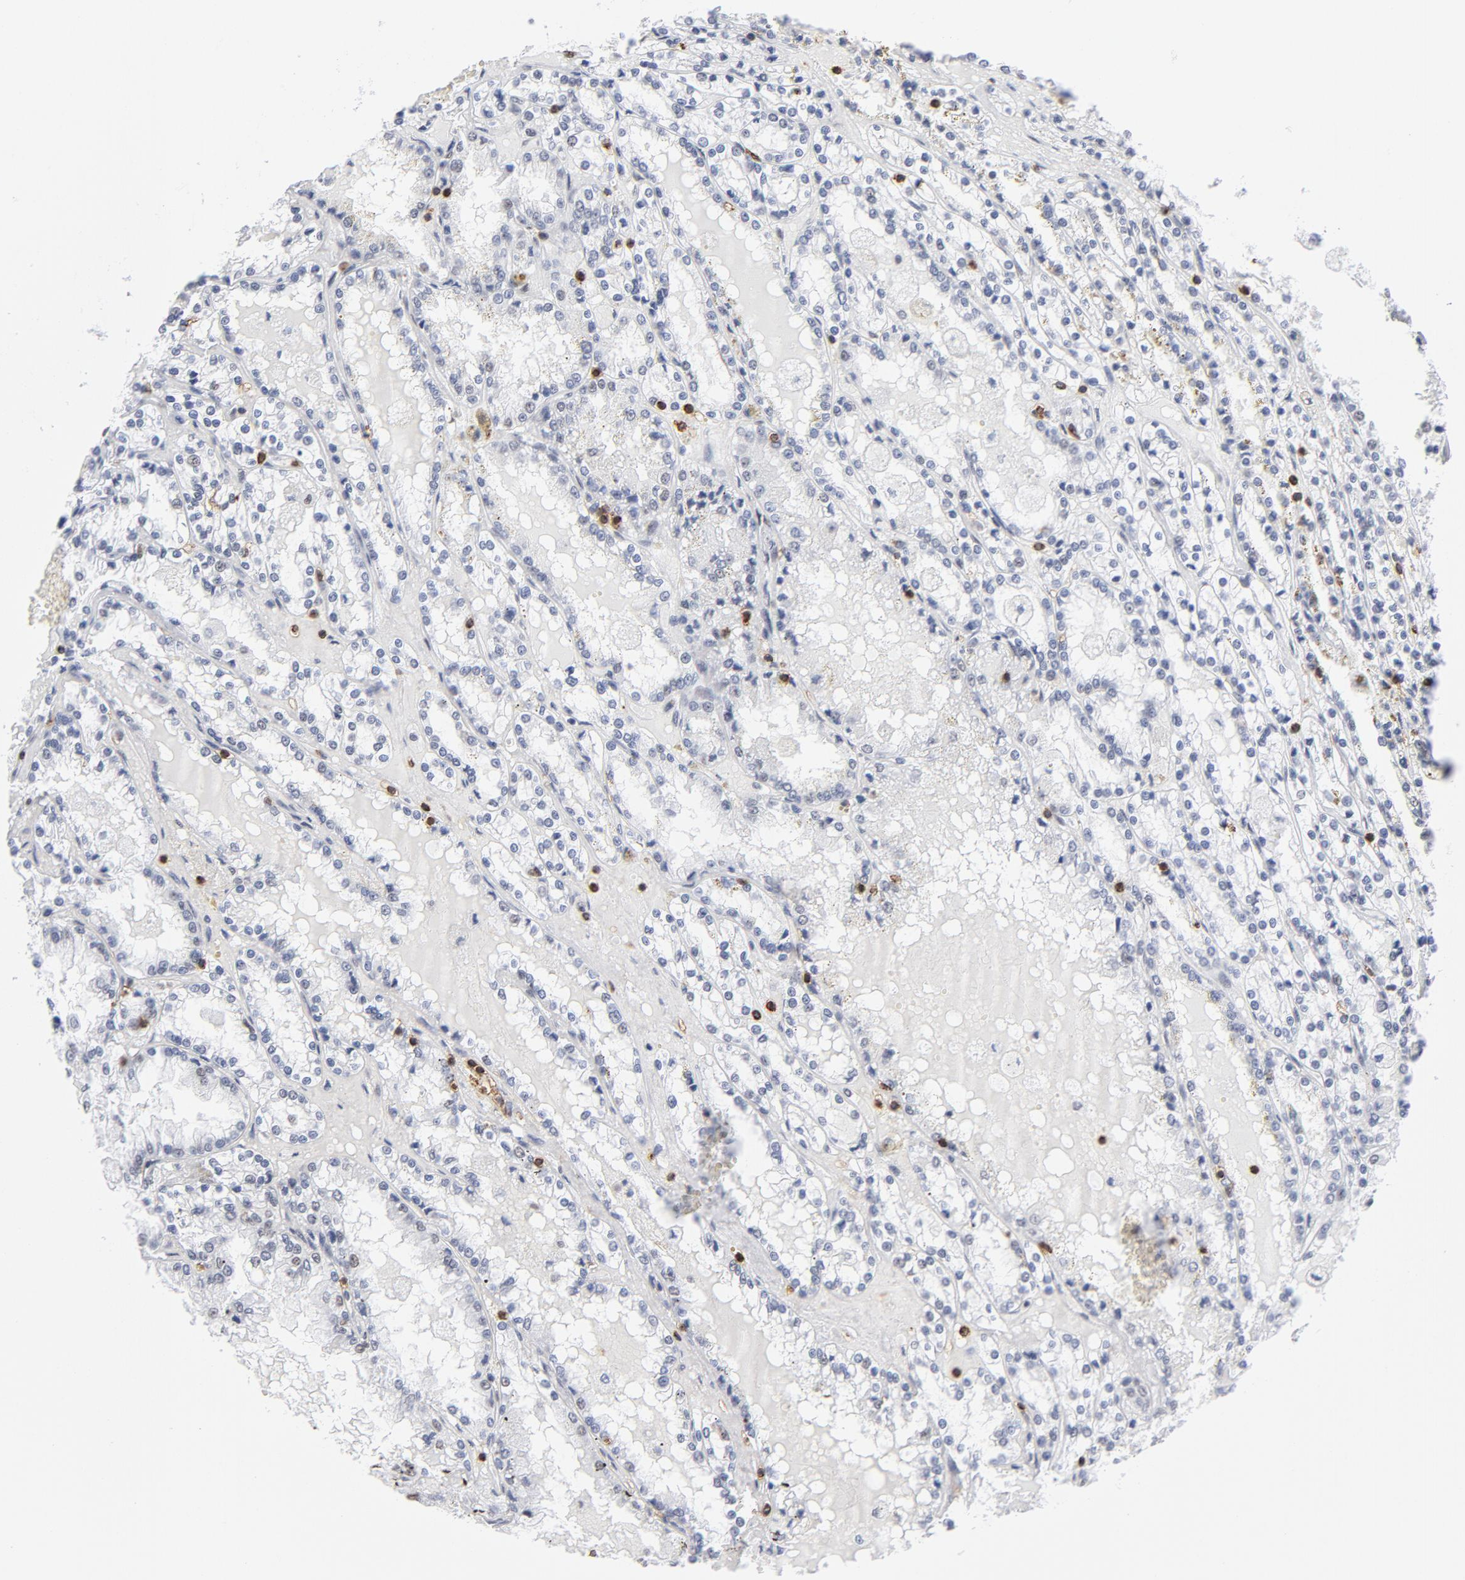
{"staining": {"intensity": "negative", "quantity": "none", "location": "none"}, "tissue": "renal cancer", "cell_type": "Tumor cells", "image_type": "cancer", "snomed": [{"axis": "morphology", "description": "Adenocarcinoma, NOS"}, {"axis": "topography", "description": "Kidney"}], "caption": "Immunohistochemistry (IHC) of renal cancer reveals no positivity in tumor cells.", "gene": "CD2", "patient": {"sex": "female", "age": 56}}